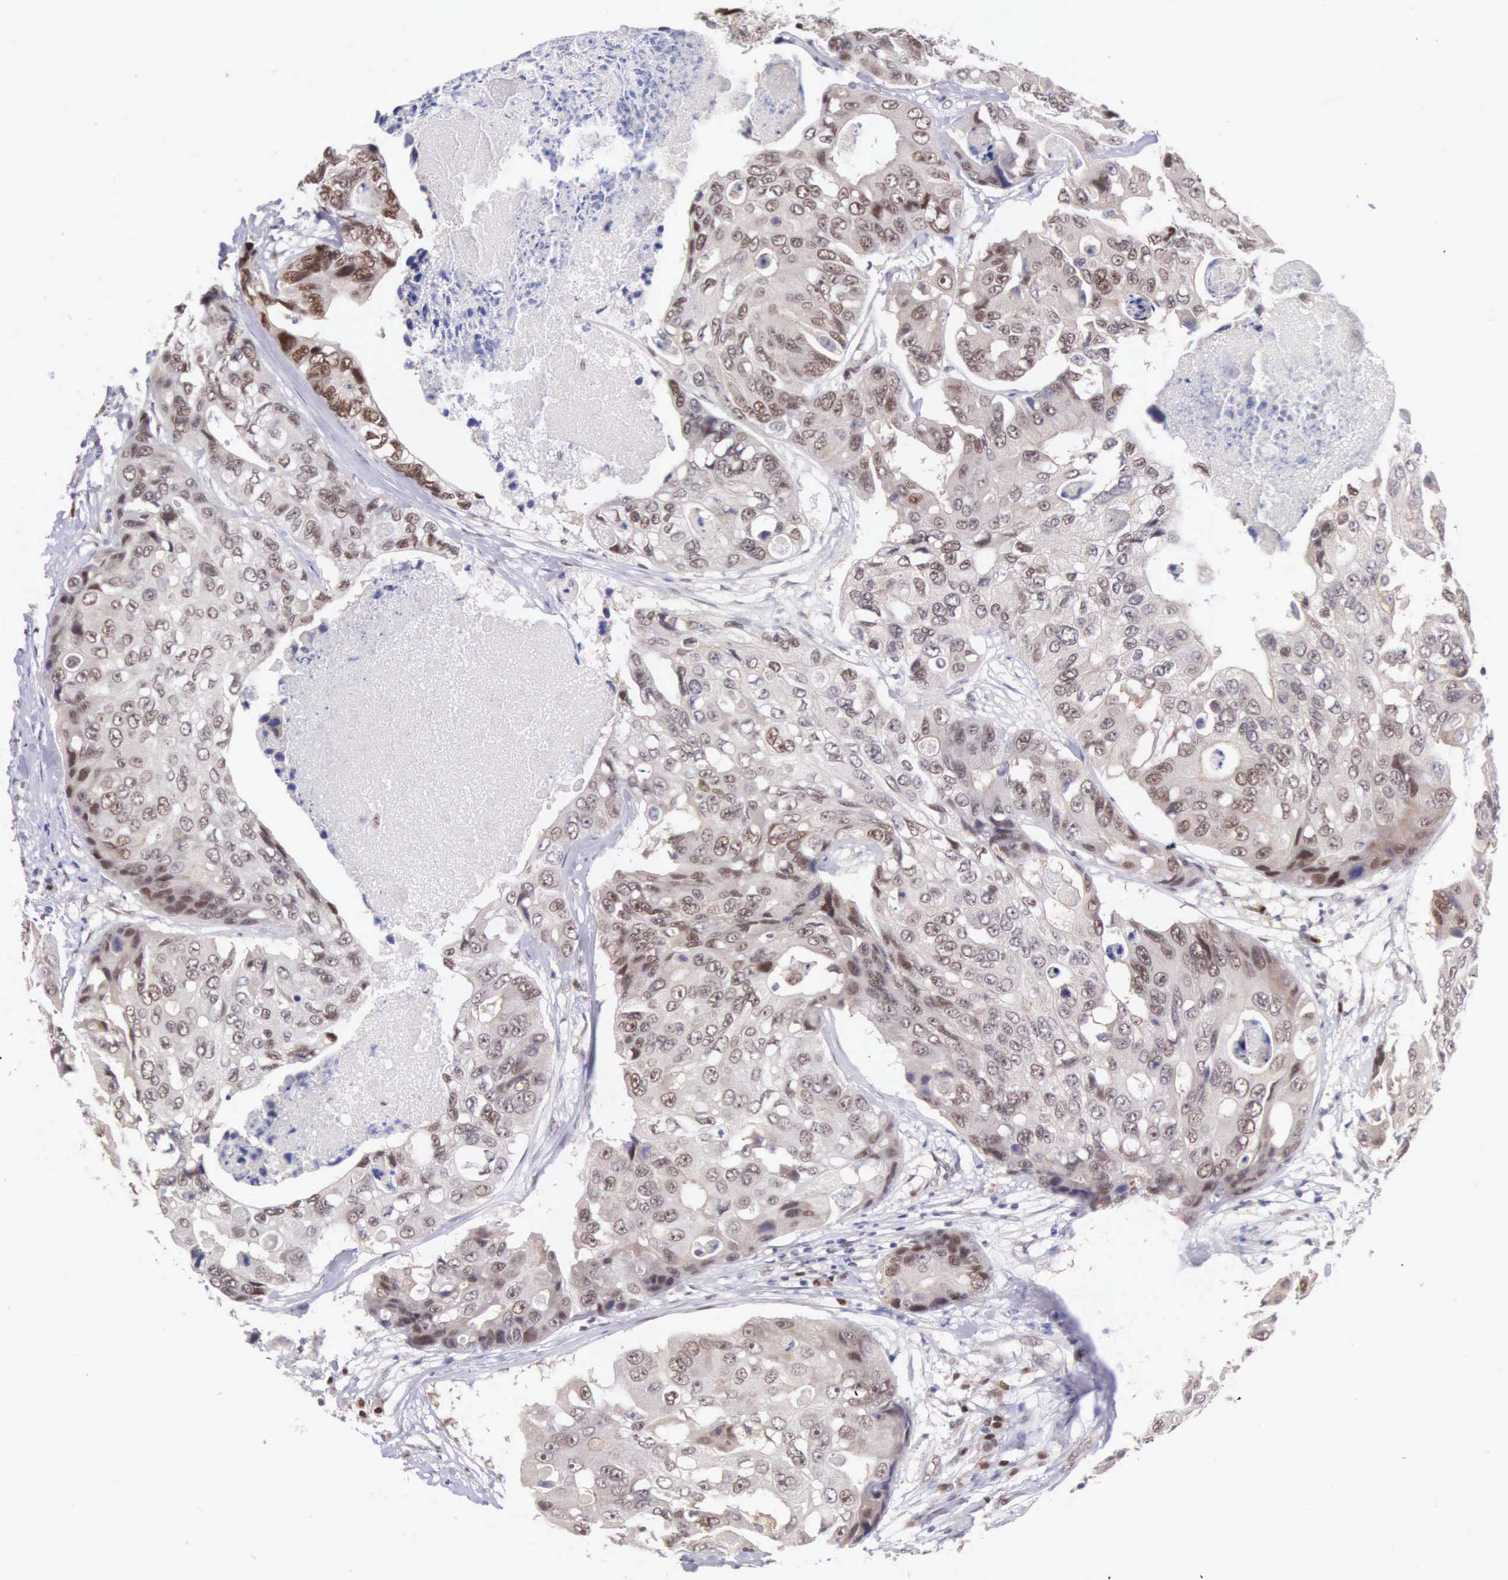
{"staining": {"intensity": "moderate", "quantity": "25%-75%", "location": "nuclear"}, "tissue": "colorectal cancer", "cell_type": "Tumor cells", "image_type": "cancer", "snomed": [{"axis": "morphology", "description": "Adenocarcinoma, NOS"}, {"axis": "topography", "description": "Colon"}], "caption": "A photomicrograph of adenocarcinoma (colorectal) stained for a protein shows moderate nuclear brown staining in tumor cells. (Brightfield microscopy of DAB IHC at high magnification).", "gene": "CCDC117", "patient": {"sex": "female", "age": 86}}